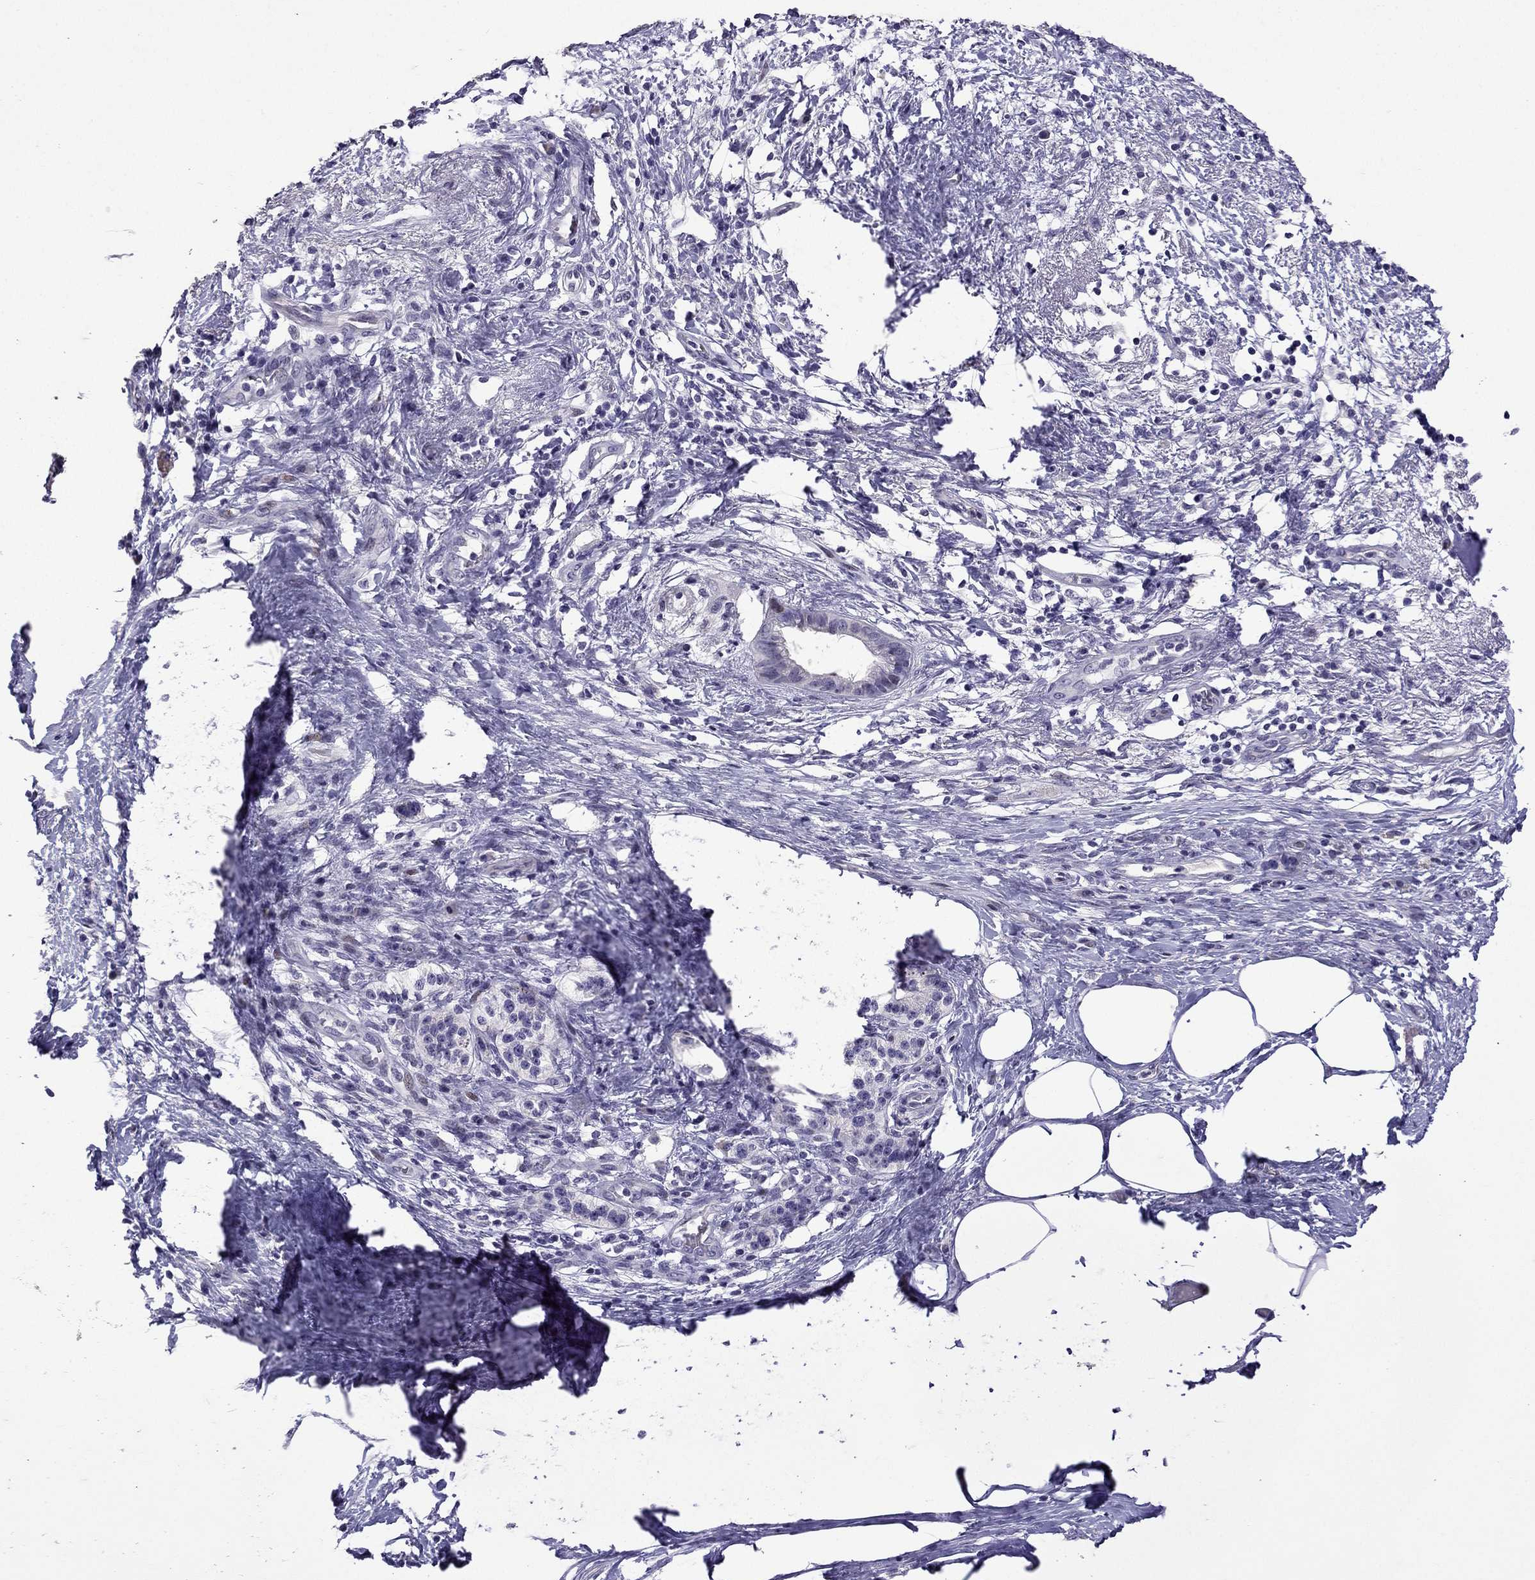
{"staining": {"intensity": "negative", "quantity": "none", "location": "none"}, "tissue": "pancreatic cancer", "cell_type": "Tumor cells", "image_type": "cancer", "snomed": [{"axis": "morphology", "description": "Adenocarcinoma, NOS"}, {"axis": "topography", "description": "Pancreas"}], "caption": "Tumor cells are negative for brown protein staining in adenocarcinoma (pancreatic).", "gene": "TTN", "patient": {"sex": "female", "age": 72}}